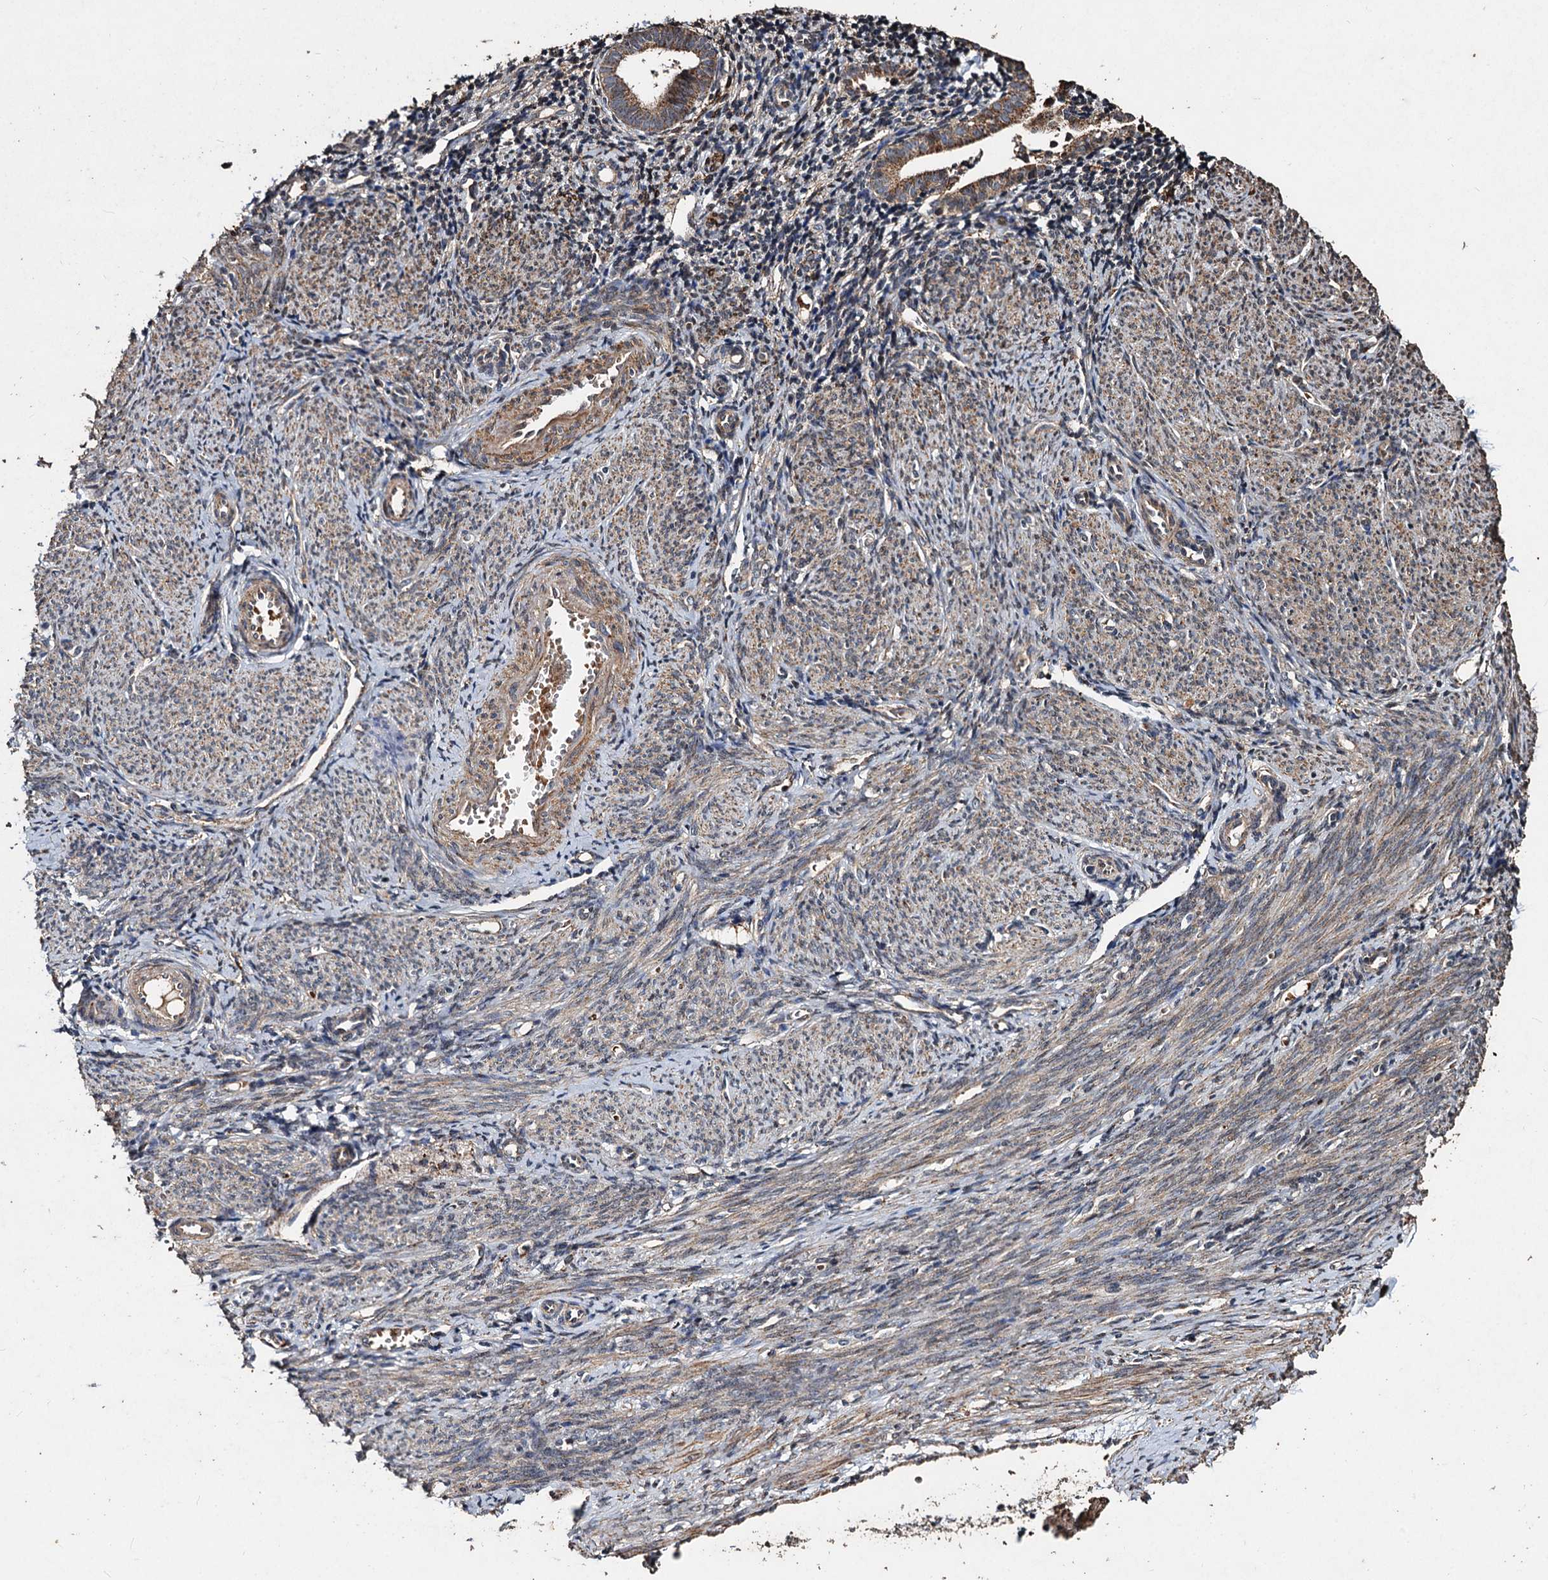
{"staining": {"intensity": "moderate", "quantity": ">75%", "location": "cytoplasmic/membranous"}, "tissue": "endometrium", "cell_type": "Cells in endometrial stroma", "image_type": "normal", "snomed": [{"axis": "morphology", "description": "Normal tissue, NOS"}, {"axis": "topography", "description": "Endometrium"}], "caption": "A medium amount of moderate cytoplasmic/membranous staining is identified in about >75% of cells in endometrial stroma in benign endometrium.", "gene": "NOTCH2NLA", "patient": {"sex": "female", "age": 56}}